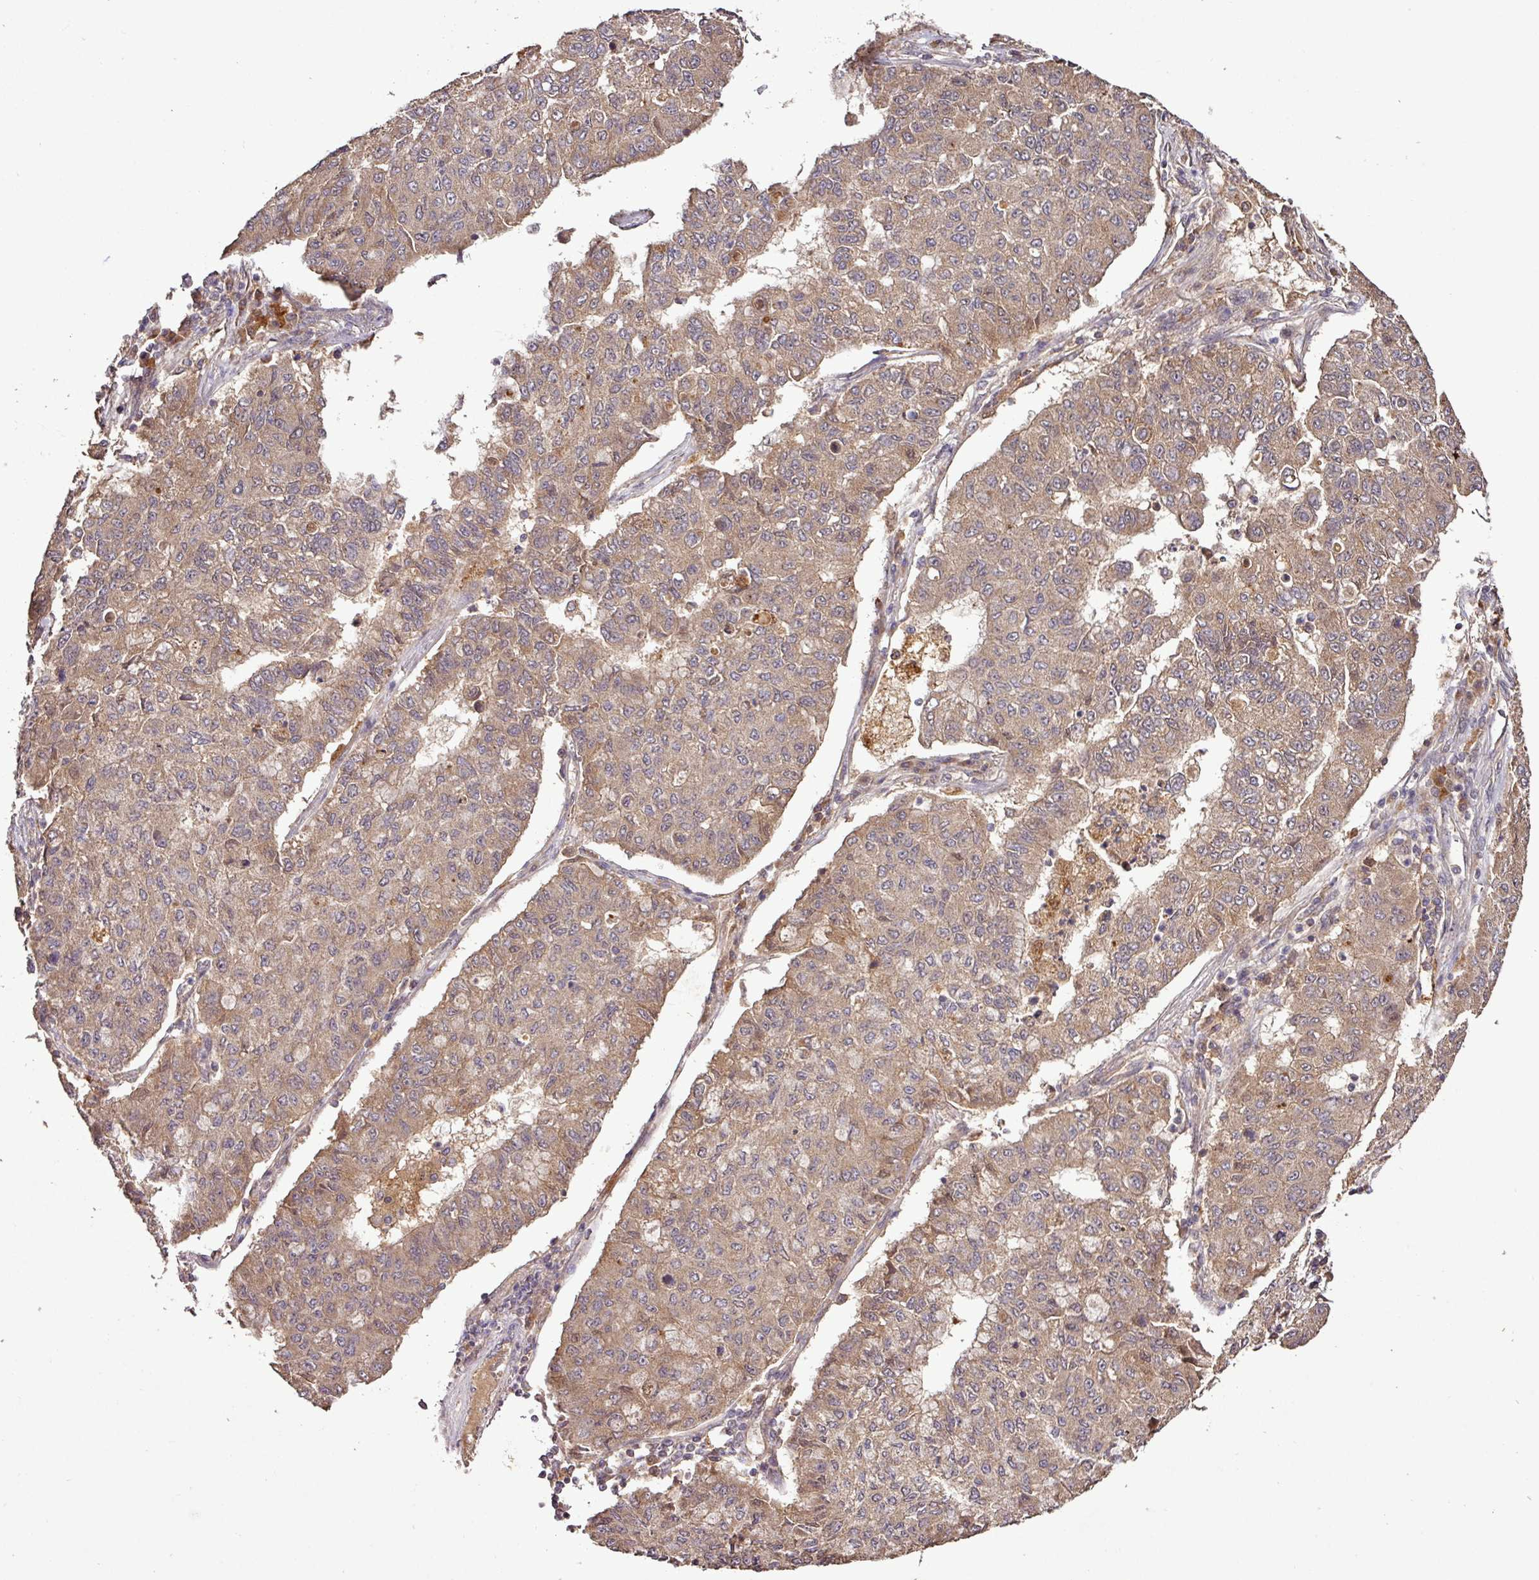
{"staining": {"intensity": "moderate", "quantity": ">75%", "location": "cytoplasmic/membranous"}, "tissue": "lung cancer", "cell_type": "Tumor cells", "image_type": "cancer", "snomed": [{"axis": "morphology", "description": "Squamous cell carcinoma, NOS"}, {"axis": "topography", "description": "Lung"}], "caption": "Brown immunohistochemical staining in human lung cancer (squamous cell carcinoma) exhibits moderate cytoplasmic/membranous expression in about >75% of tumor cells. (DAB IHC with brightfield microscopy, high magnification).", "gene": "FAIM", "patient": {"sex": "male", "age": 74}}